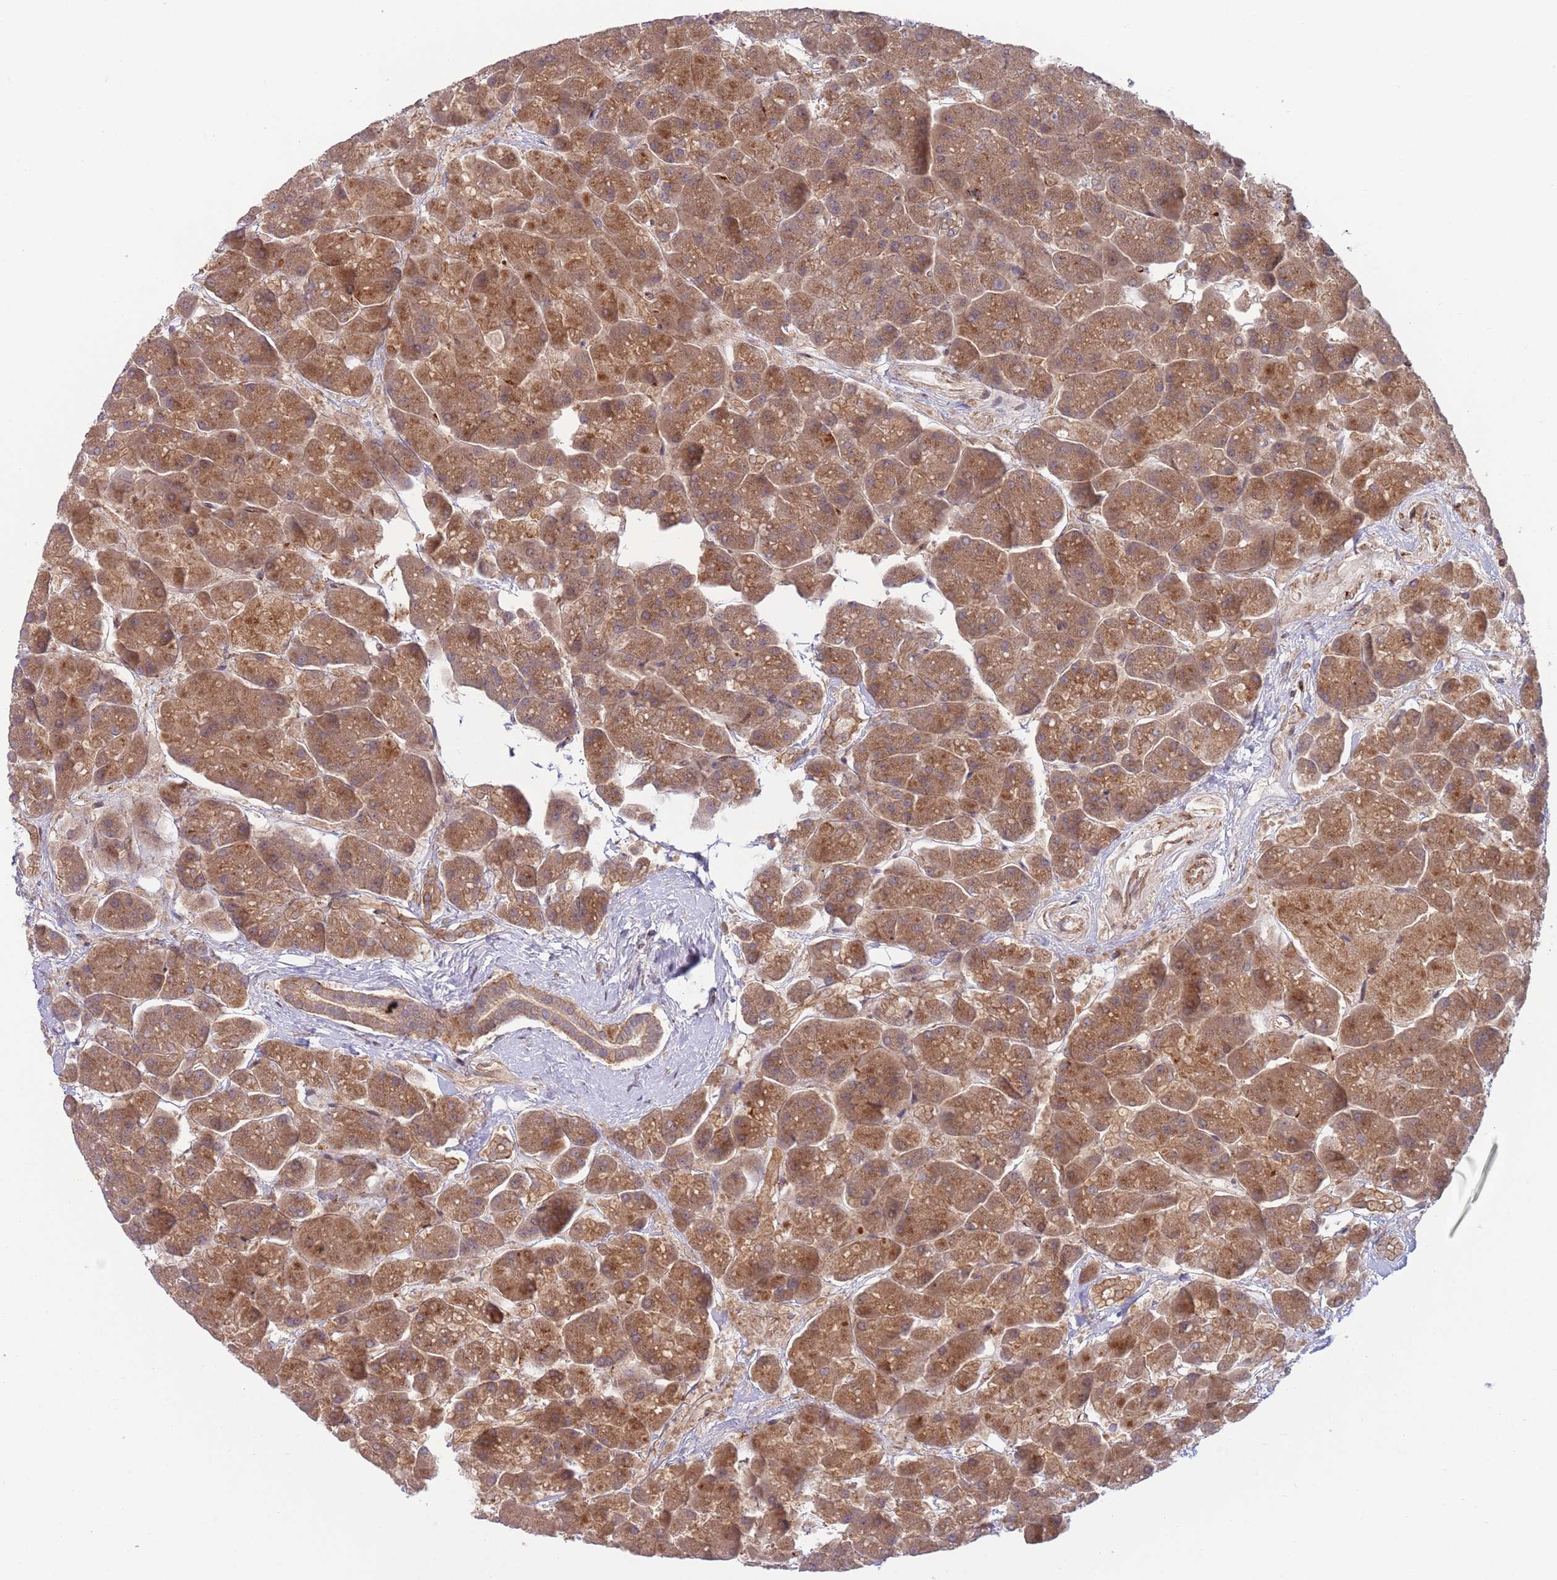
{"staining": {"intensity": "strong", "quantity": ">75%", "location": "cytoplasmic/membranous"}, "tissue": "pancreas", "cell_type": "Exocrine glandular cells", "image_type": "normal", "snomed": [{"axis": "morphology", "description": "Normal tissue, NOS"}, {"axis": "topography", "description": "Pancreas"}, {"axis": "topography", "description": "Peripheral nerve tissue"}], "caption": "A brown stain highlights strong cytoplasmic/membranous staining of a protein in exocrine glandular cells of benign human pancreas. (Stains: DAB (3,3'-diaminobenzidine) in brown, nuclei in blue, Microscopy: brightfield microscopy at high magnification).", "gene": "BTBD7", "patient": {"sex": "male", "age": 54}}